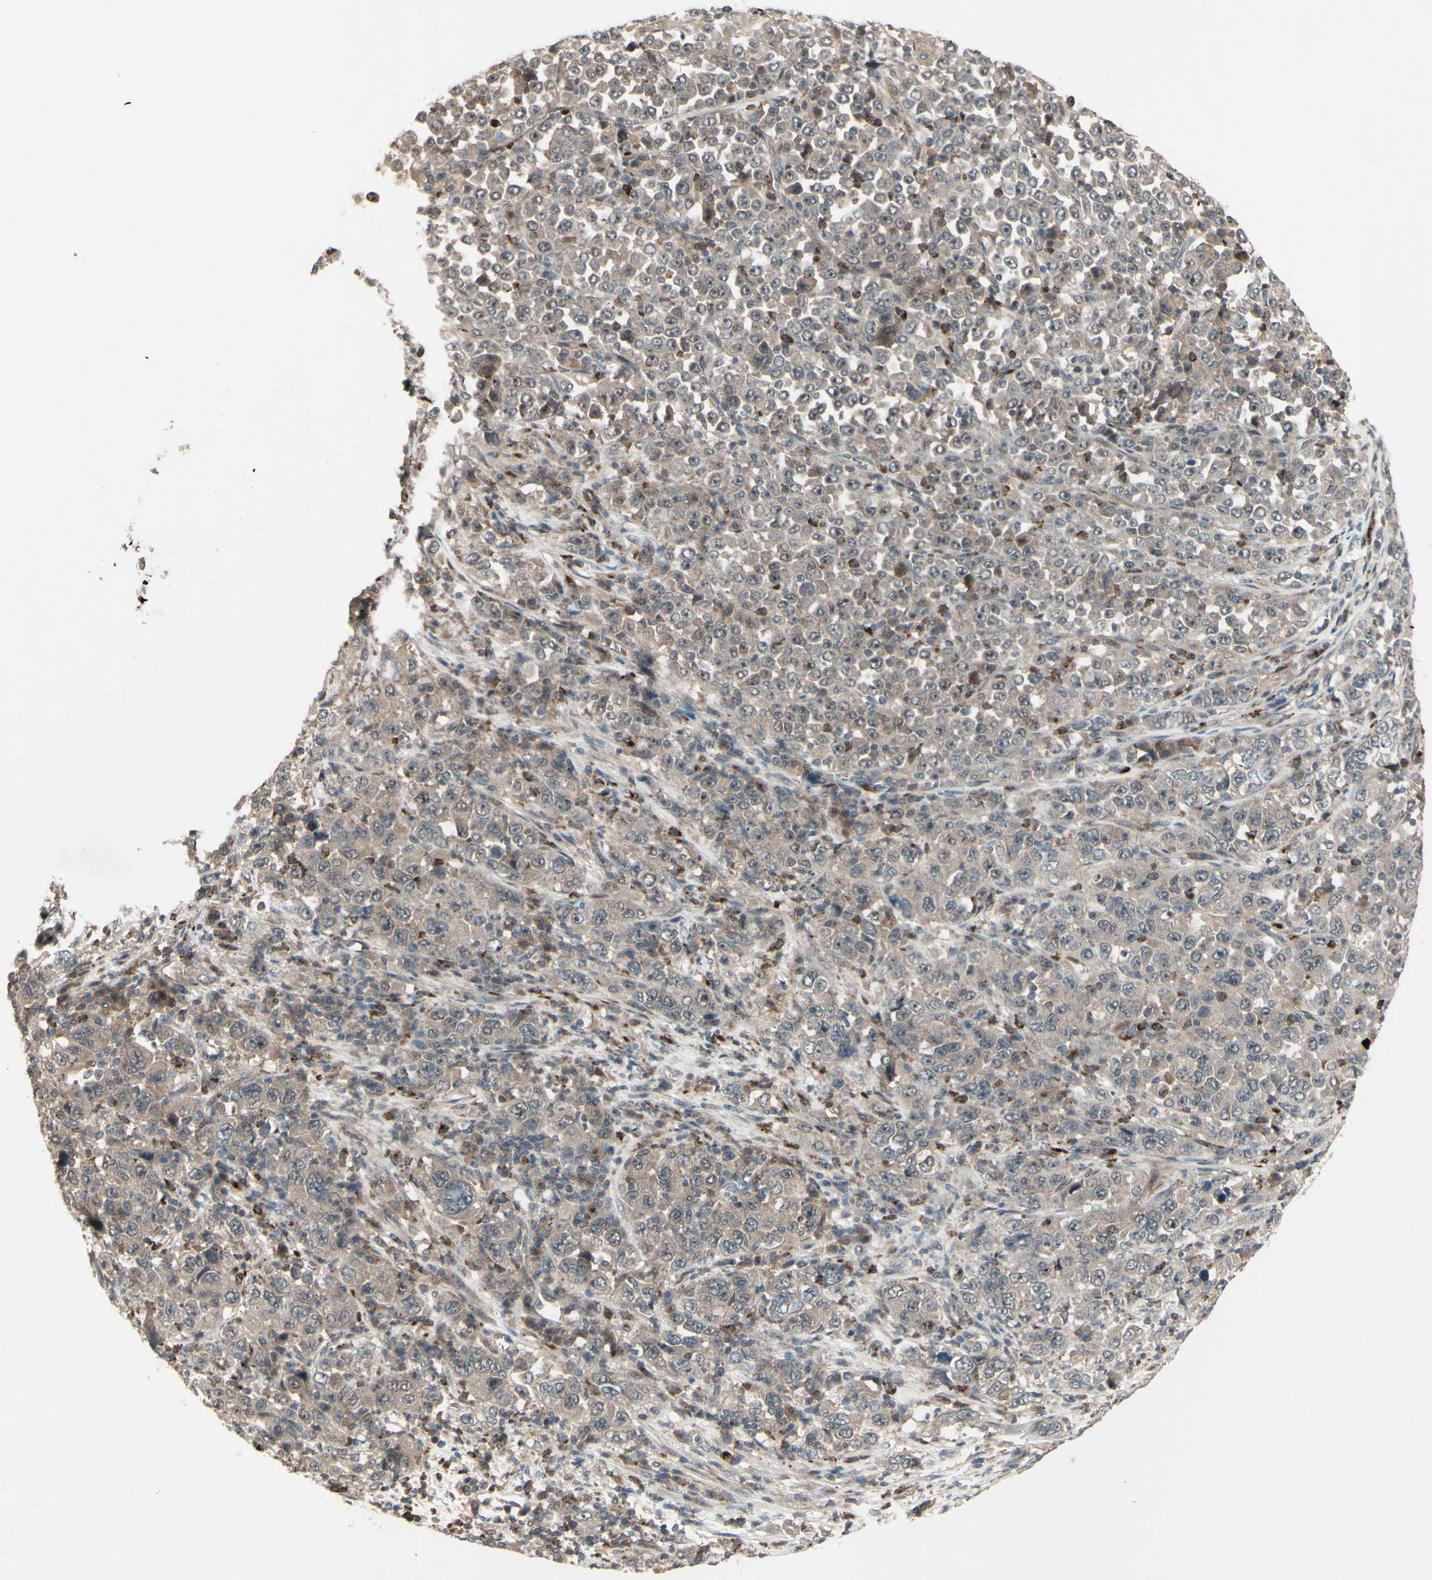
{"staining": {"intensity": "weak", "quantity": ">75%", "location": "cytoplasmic/membranous"}, "tissue": "stomach cancer", "cell_type": "Tumor cells", "image_type": "cancer", "snomed": [{"axis": "morphology", "description": "Normal tissue, NOS"}, {"axis": "morphology", "description": "Adenocarcinoma, NOS"}, {"axis": "topography", "description": "Stomach, upper"}, {"axis": "topography", "description": "Stomach"}], "caption": "Immunohistochemical staining of human stomach cancer (adenocarcinoma) displays low levels of weak cytoplasmic/membranous staining in about >75% of tumor cells.", "gene": "MLF2", "patient": {"sex": "male", "age": 59}}